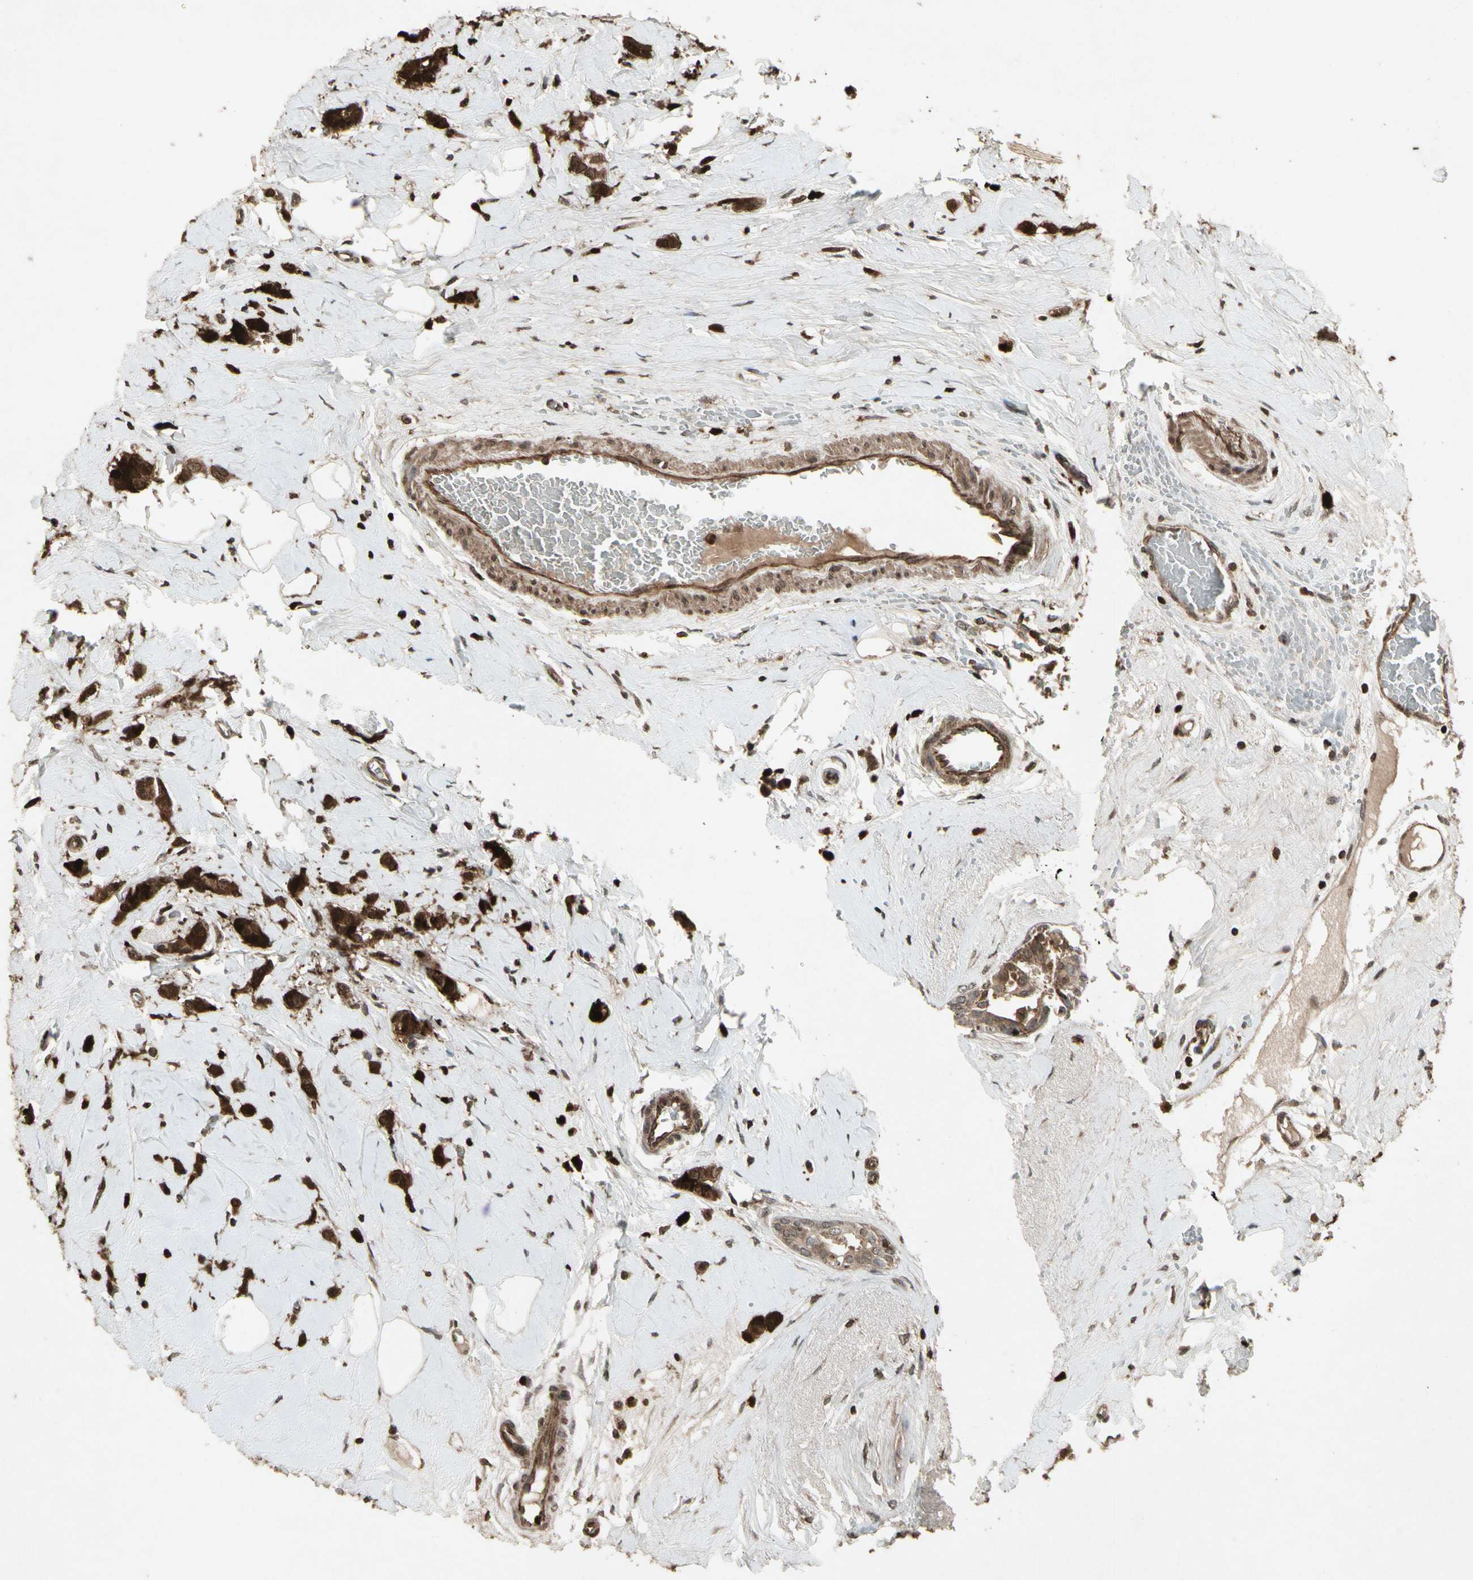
{"staining": {"intensity": "strong", "quantity": ">75%", "location": "cytoplasmic/membranous"}, "tissue": "breast cancer", "cell_type": "Tumor cells", "image_type": "cancer", "snomed": [{"axis": "morphology", "description": "Lobular carcinoma"}, {"axis": "topography", "description": "Breast"}], "caption": "The photomicrograph demonstrates a brown stain indicating the presence of a protein in the cytoplasmic/membranous of tumor cells in breast lobular carcinoma.", "gene": "GLRX", "patient": {"sex": "female", "age": 60}}